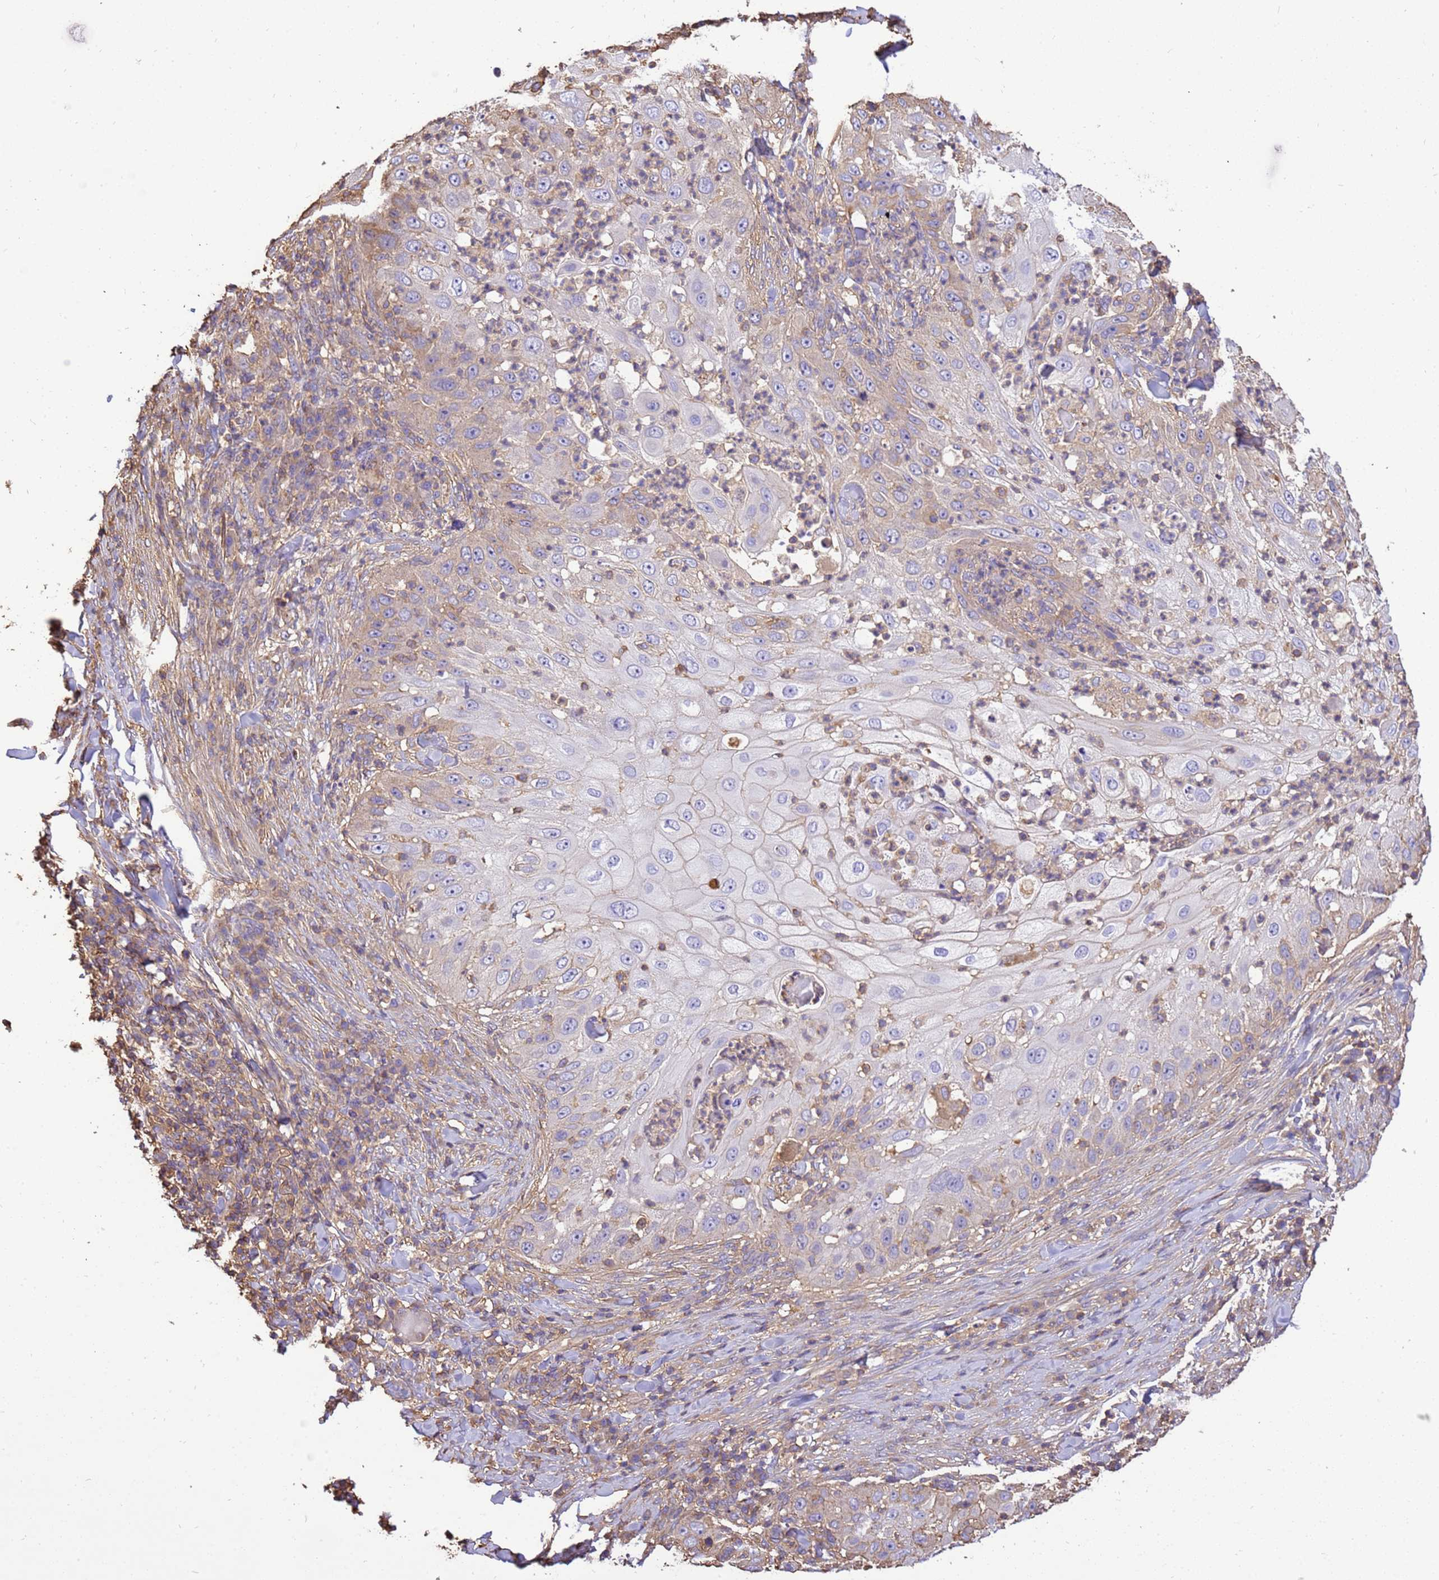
{"staining": {"intensity": "weak", "quantity": "25%-75%", "location": "cytoplasmic/membranous"}, "tissue": "skin cancer", "cell_type": "Tumor cells", "image_type": "cancer", "snomed": [{"axis": "morphology", "description": "Squamous cell carcinoma, NOS"}, {"axis": "topography", "description": "Skin"}], "caption": "Immunohistochemical staining of human squamous cell carcinoma (skin) reveals weak cytoplasmic/membranous protein staining in about 25%-75% of tumor cells.", "gene": "WDR64", "patient": {"sex": "female", "age": 44}}